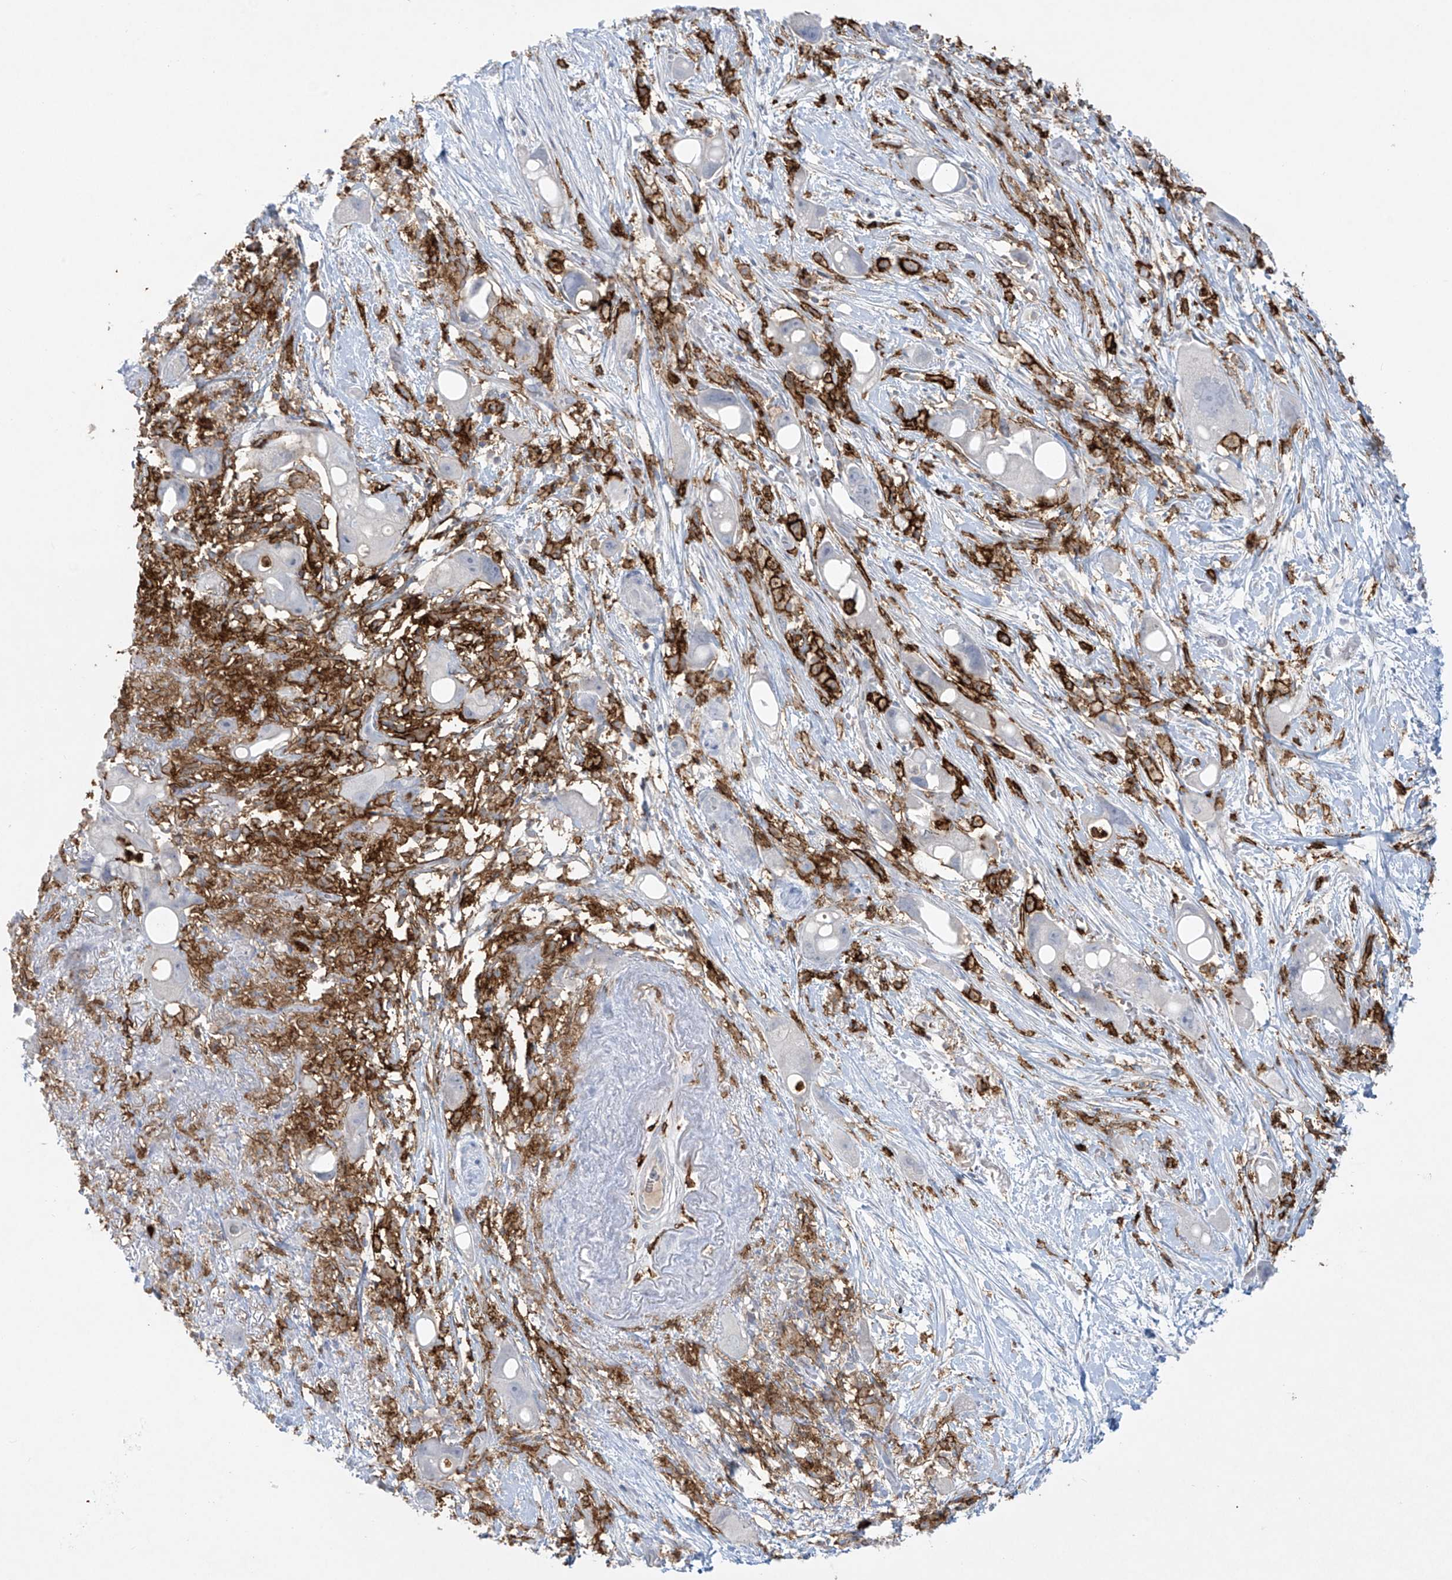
{"staining": {"intensity": "negative", "quantity": "none", "location": "none"}, "tissue": "pancreatic cancer", "cell_type": "Tumor cells", "image_type": "cancer", "snomed": [{"axis": "morphology", "description": "Normal tissue, NOS"}, {"axis": "morphology", "description": "Adenocarcinoma, NOS"}, {"axis": "topography", "description": "Pancreas"}], "caption": "Pancreatic adenocarcinoma was stained to show a protein in brown. There is no significant staining in tumor cells.", "gene": "FCGR3A", "patient": {"sex": "female", "age": 68}}